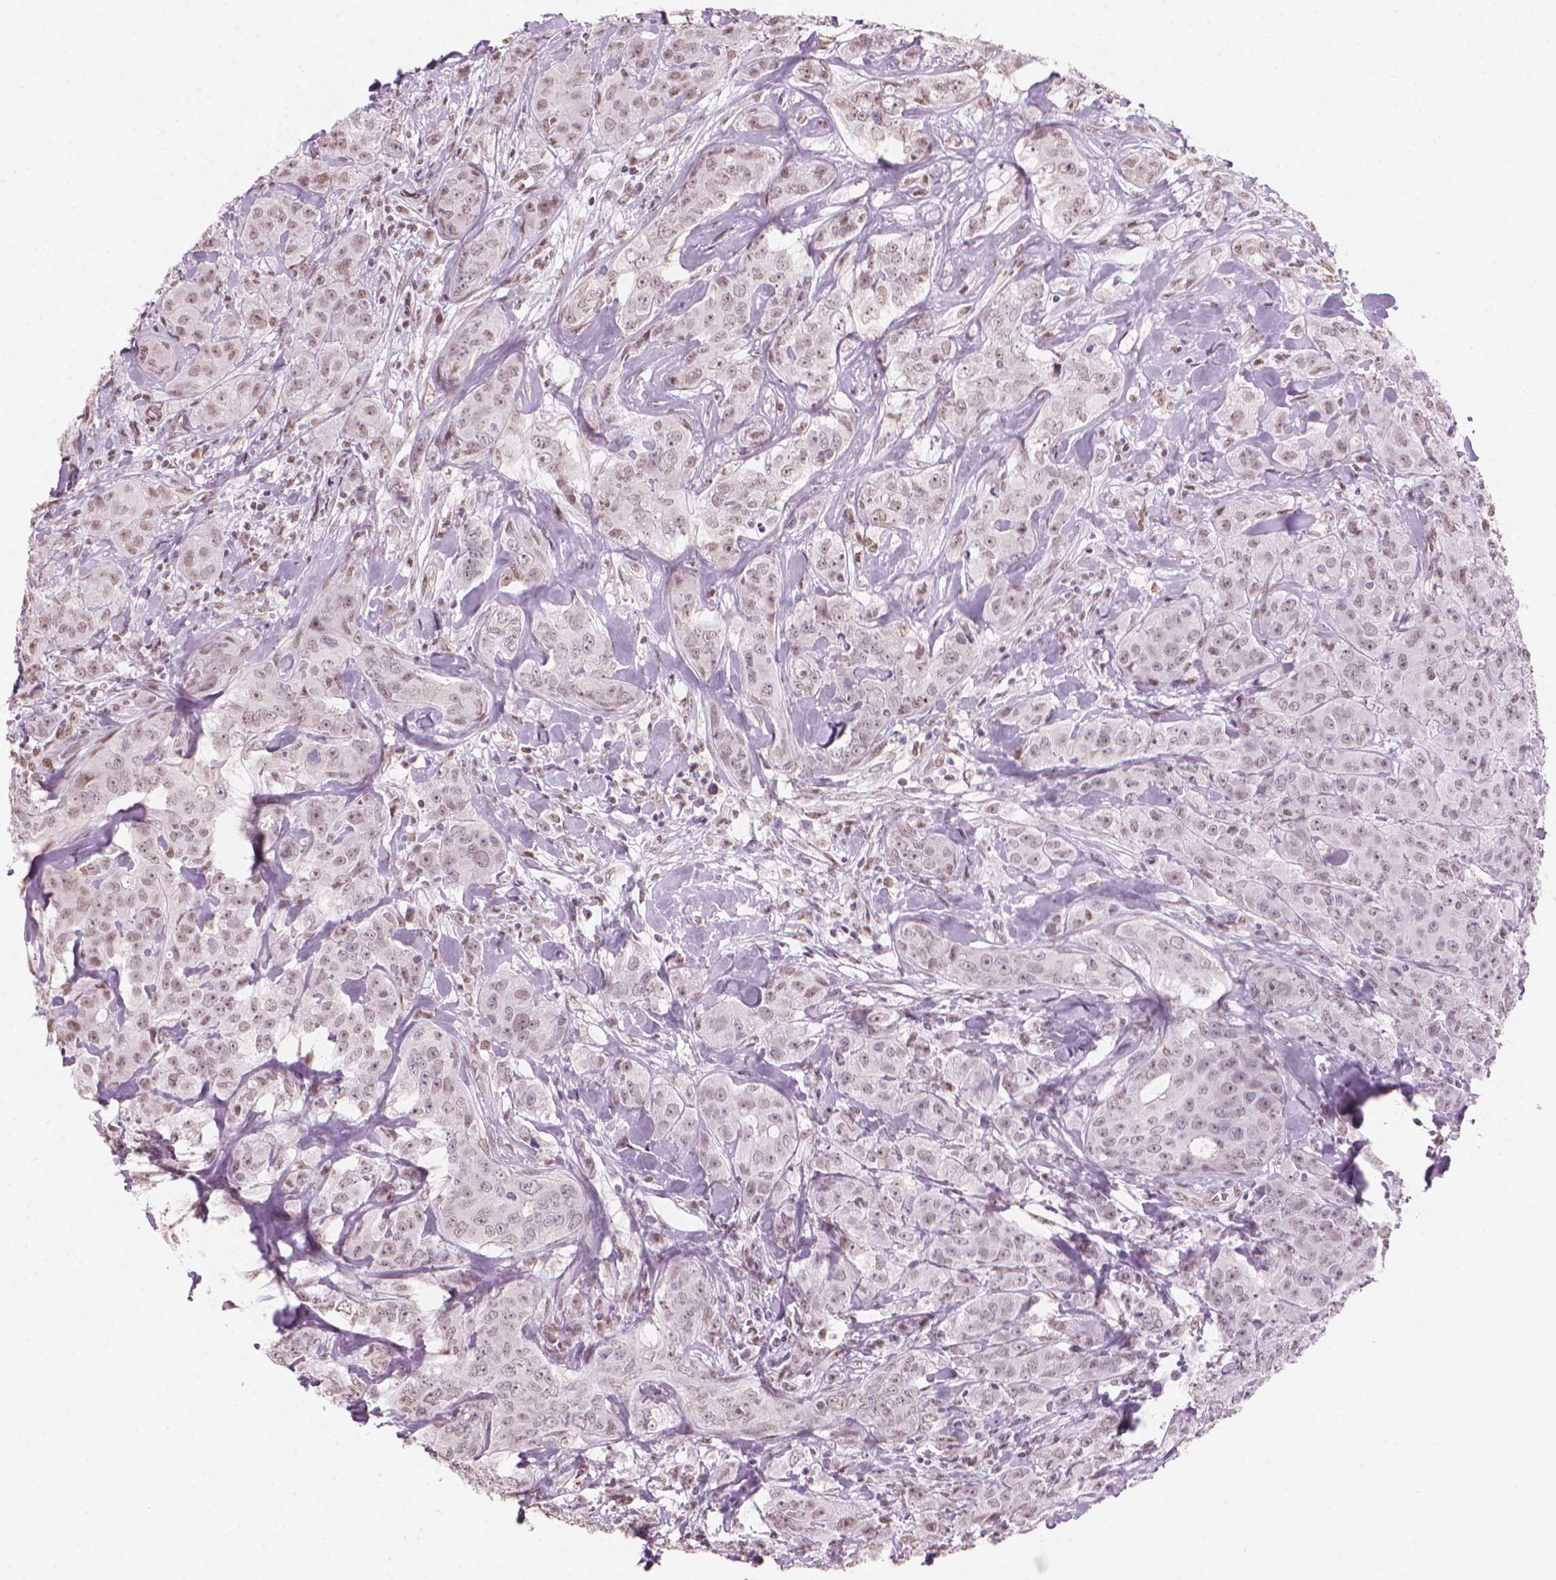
{"staining": {"intensity": "weak", "quantity": "25%-75%", "location": "nuclear"}, "tissue": "breast cancer", "cell_type": "Tumor cells", "image_type": "cancer", "snomed": [{"axis": "morphology", "description": "Duct carcinoma"}, {"axis": "topography", "description": "Breast"}], "caption": "This is an image of immunohistochemistry staining of infiltrating ductal carcinoma (breast), which shows weak positivity in the nuclear of tumor cells.", "gene": "PIAS2", "patient": {"sex": "female", "age": 43}}